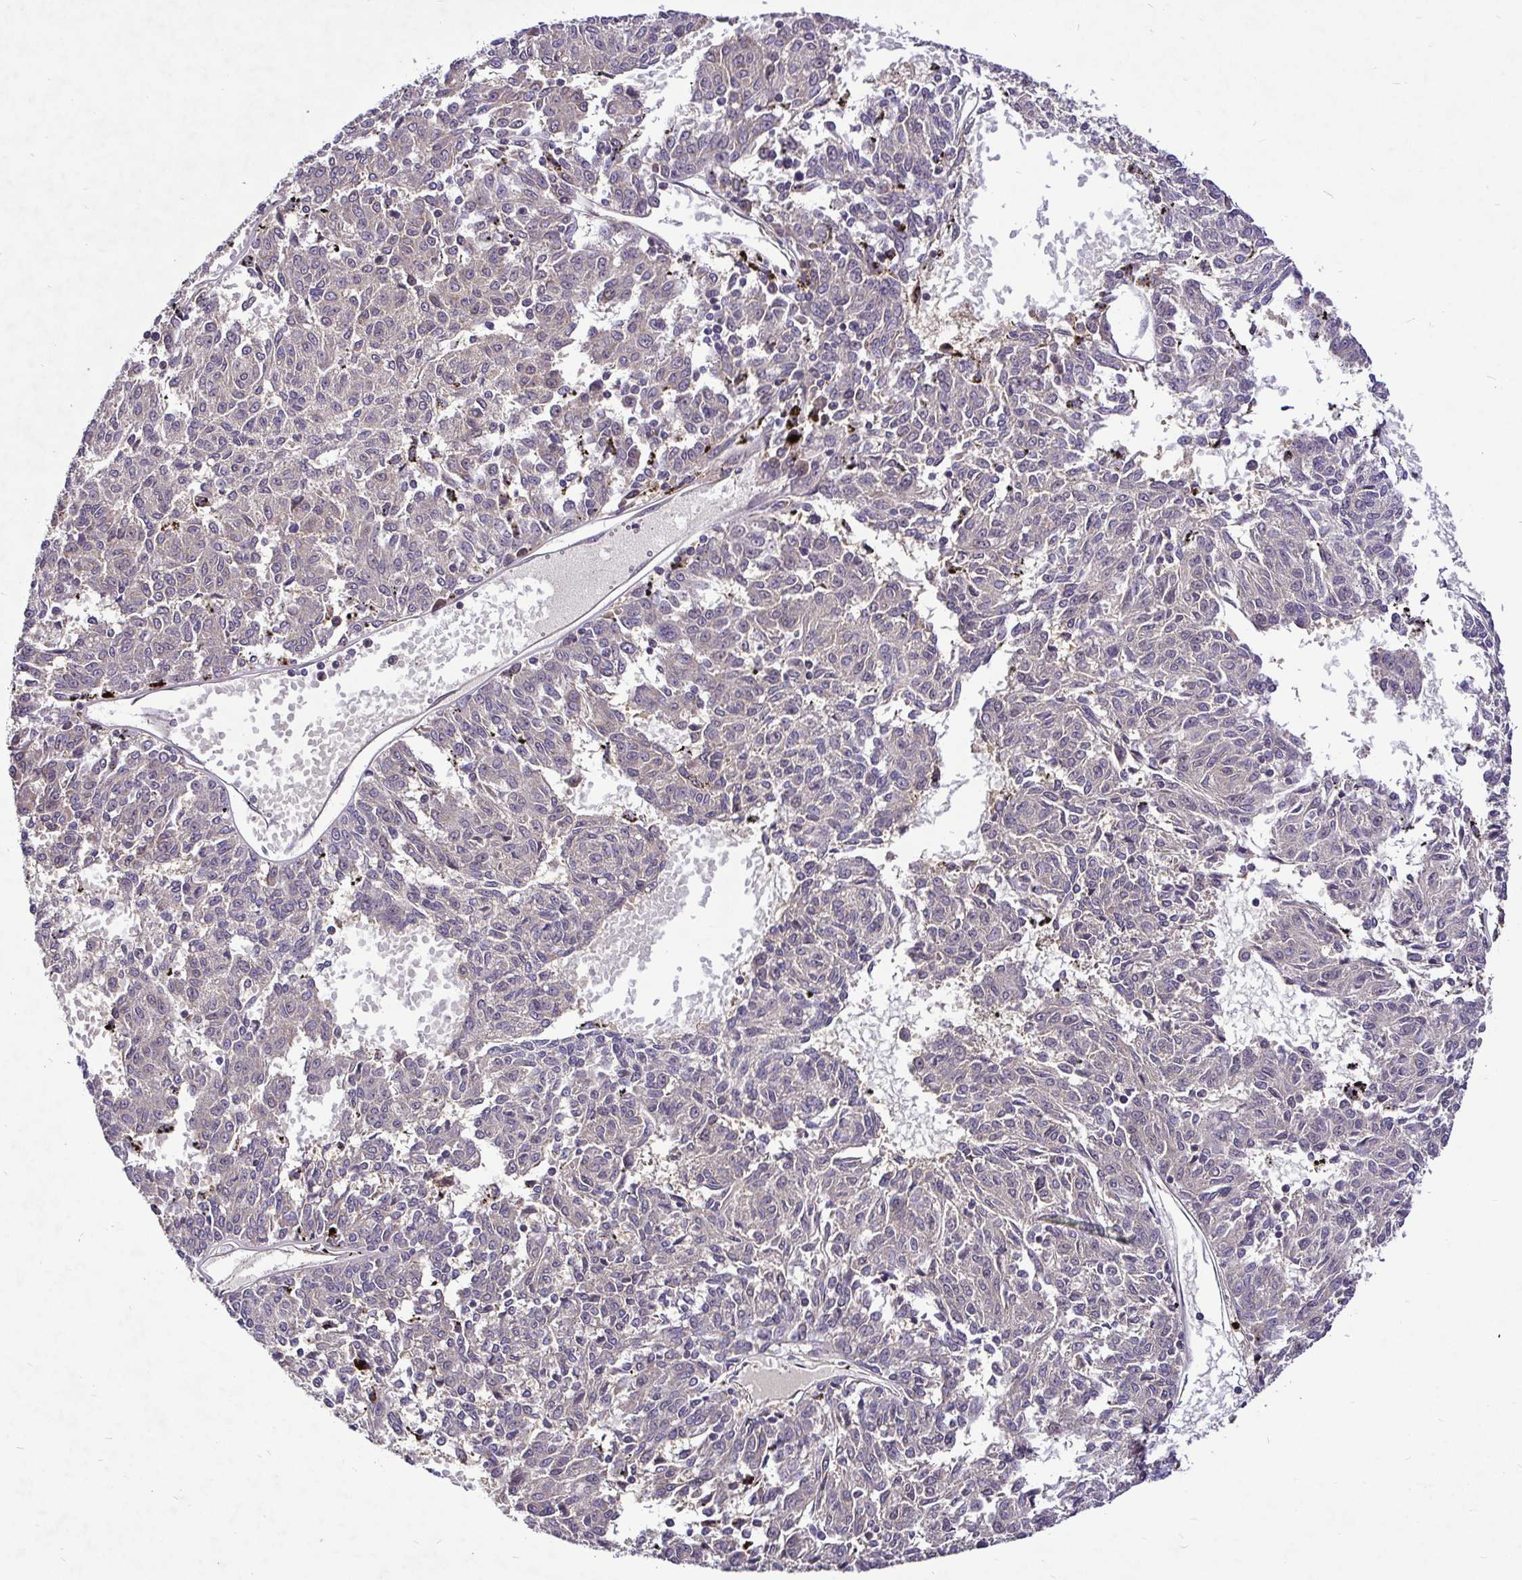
{"staining": {"intensity": "negative", "quantity": "none", "location": "none"}, "tissue": "melanoma", "cell_type": "Tumor cells", "image_type": "cancer", "snomed": [{"axis": "morphology", "description": "Malignant melanoma, NOS"}, {"axis": "topography", "description": "Skin"}], "caption": "IHC image of neoplastic tissue: malignant melanoma stained with DAB demonstrates no significant protein positivity in tumor cells. (Stains: DAB immunohistochemistry with hematoxylin counter stain, Microscopy: brightfield microscopy at high magnification).", "gene": "UBE2M", "patient": {"sex": "female", "age": 72}}